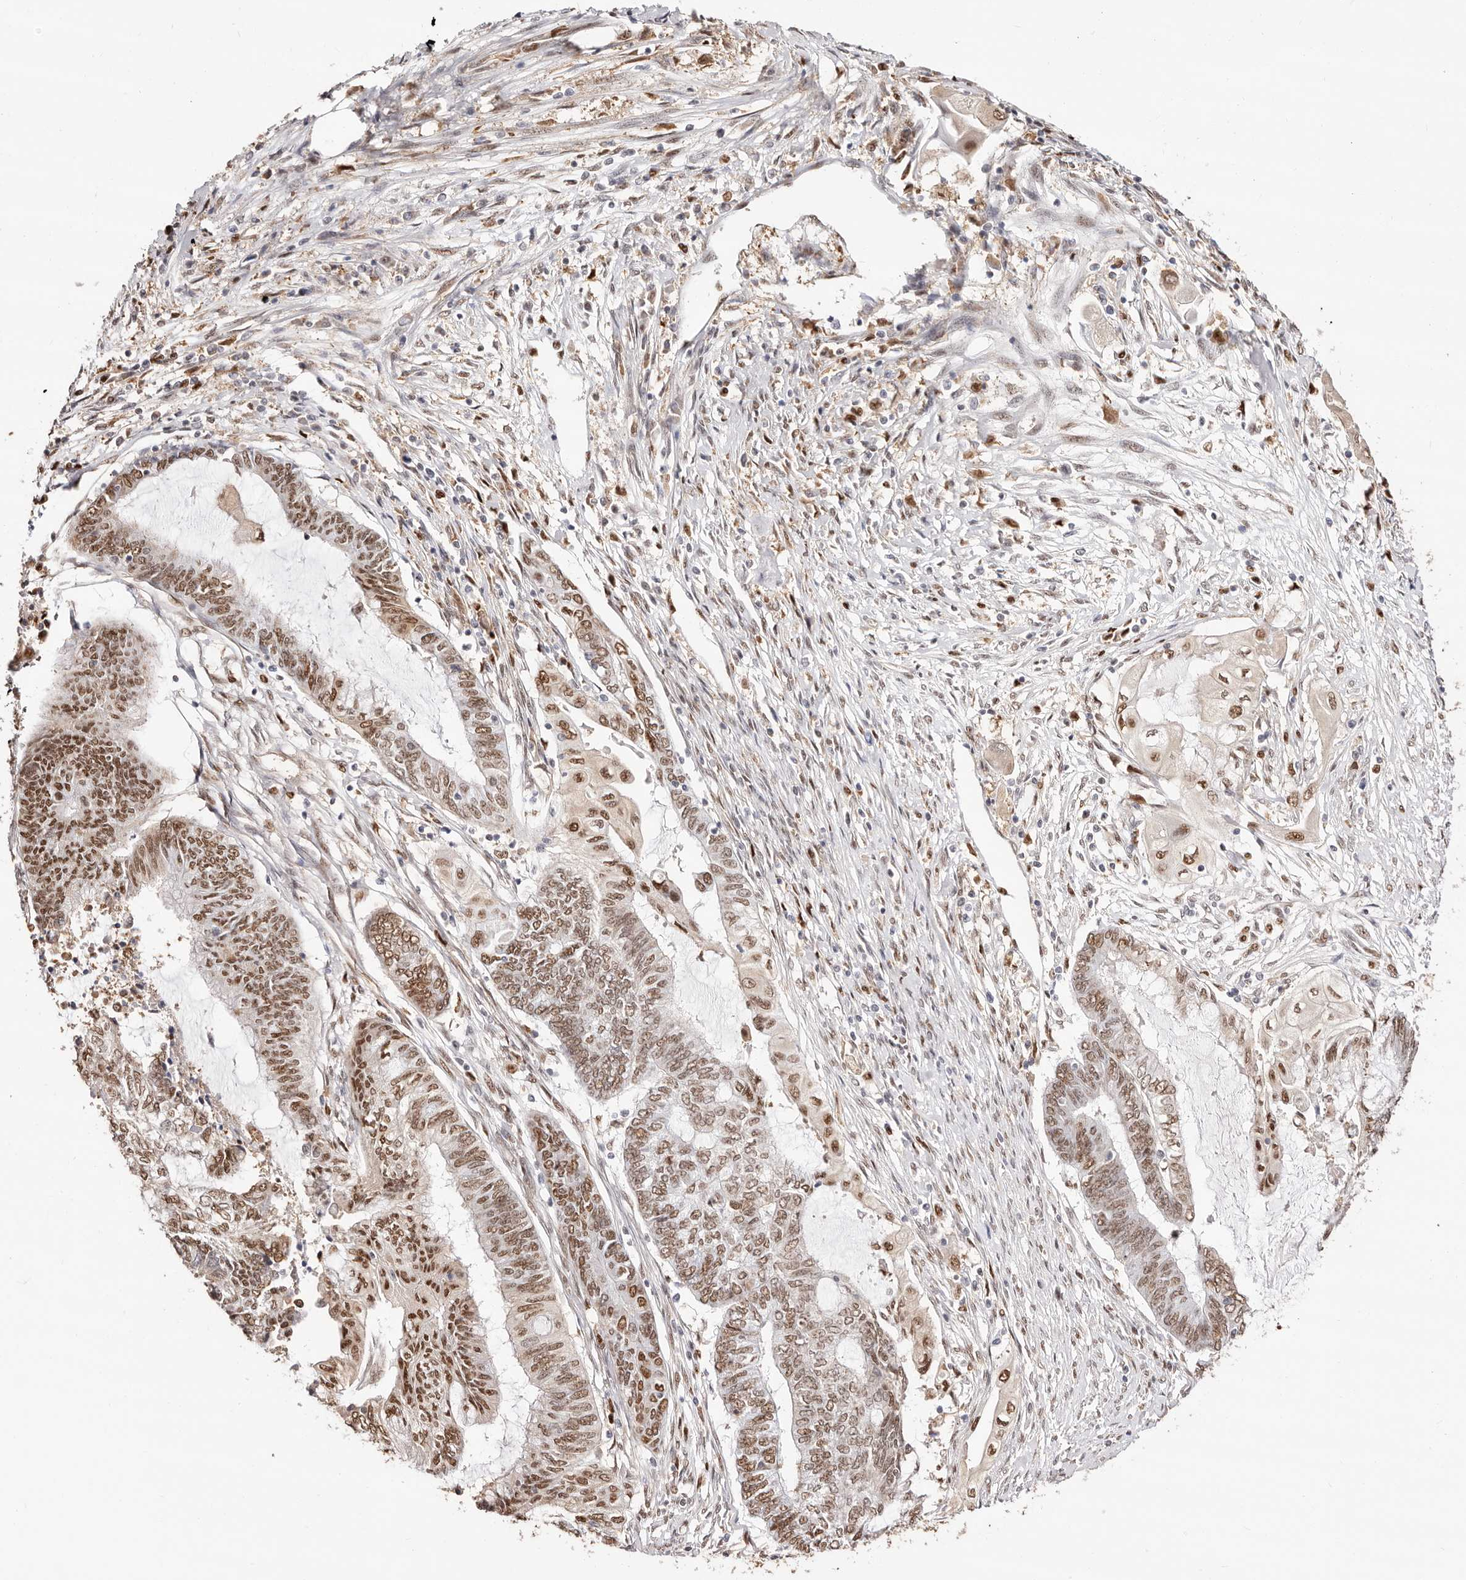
{"staining": {"intensity": "moderate", "quantity": ">75%", "location": "nuclear"}, "tissue": "endometrial cancer", "cell_type": "Tumor cells", "image_type": "cancer", "snomed": [{"axis": "morphology", "description": "Adenocarcinoma, NOS"}, {"axis": "topography", "description": "Uterus"}, {"axis": "topography", "description": "Endometrium"}], "caption": "Immunohistochemical staining of human endometrial adenocarcinoma reveals moderate nuclear protein positivity in approximately >75% of tumor cells. The staining was performed using DAB to visualize the protein expression in brown, while the nuclei were stained in blue with hematoxylin (Magnification: 20x).", "gene": "TKT", "patient": {"sex": "female", "age": 70}}